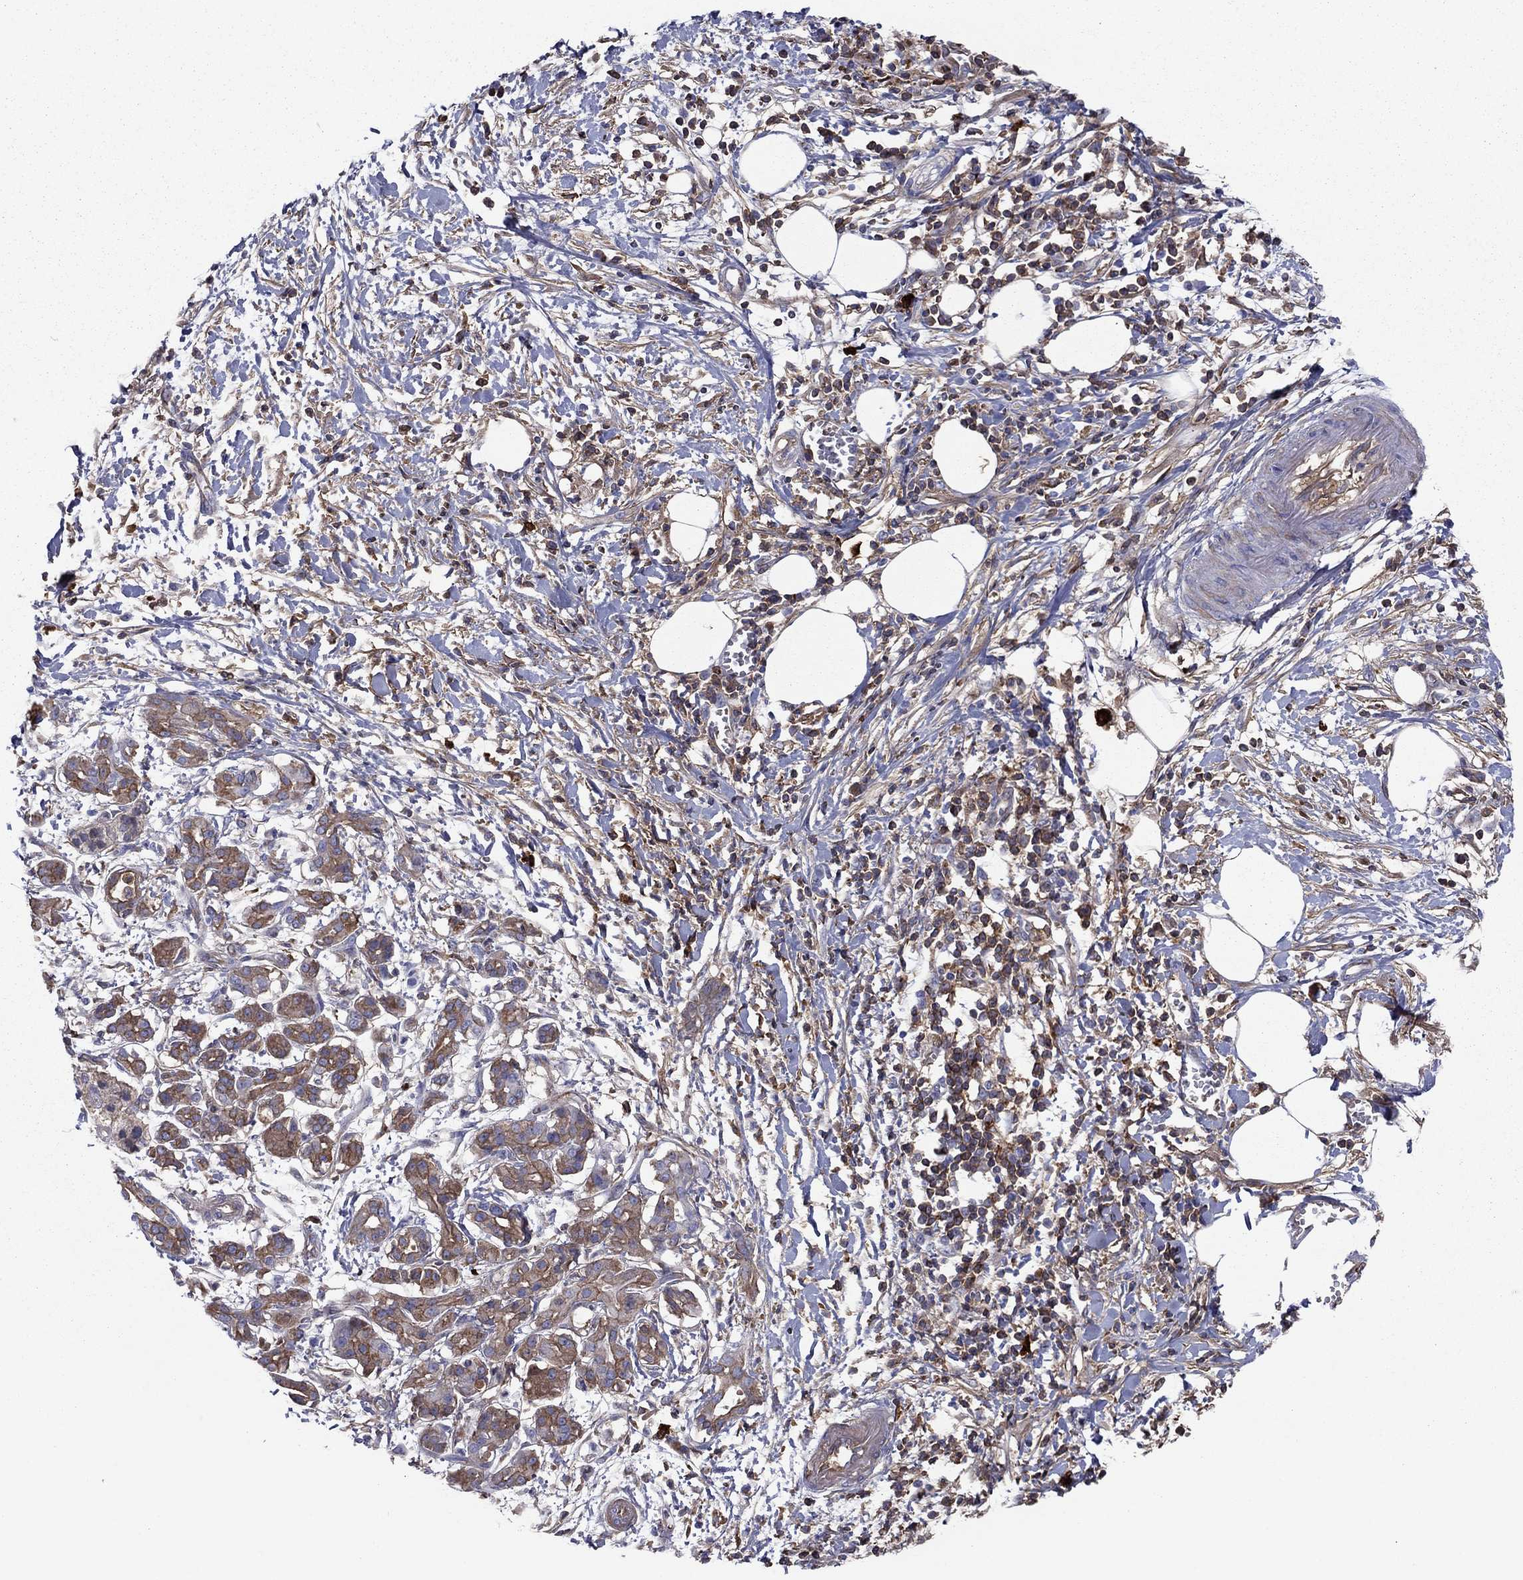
{"staining": {"intensity": "moderate", "quantity": ">75%", "location": "cytoplasmic/membranous"}, "tissue": "pancreatic cancer", "cell_type": "Tumor cells", "image_type": "cancer", "snomed": [{"axis": "morphology", "description": "Adenocarcinoma, NOS"}, {"axis": "topography", "description": "Pancreas"}], "caption": "There is medium levels of moderate cytoplasmic/membranous staining in tumor cells of pancreatic adenocarcinoma, as demonstrated by immunohistochemical staining (brown color).", "gene": "HPX", "patient": {"sex": "male", "age": 72}}